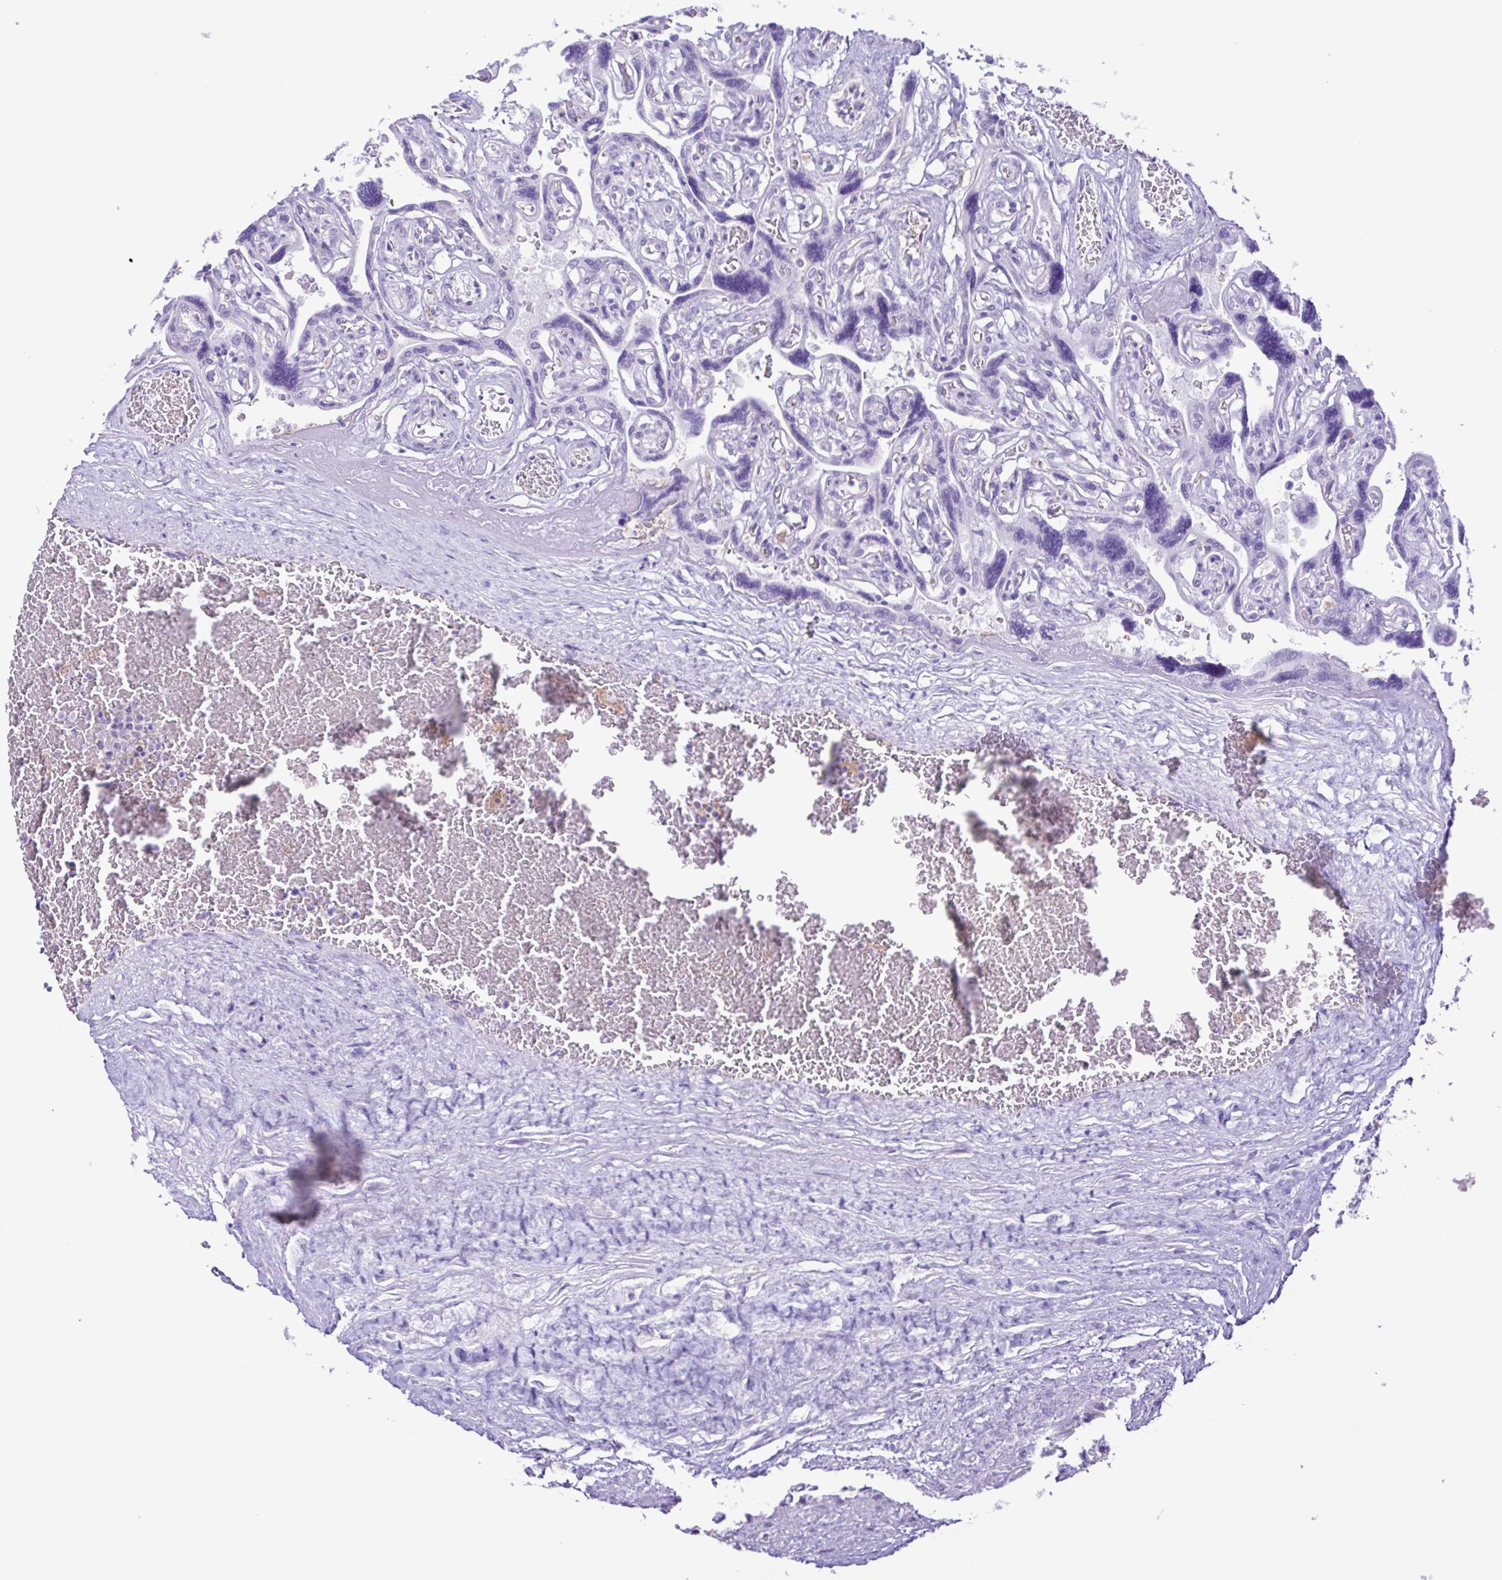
{"staining": {"intensity": "negative", "quantity": "none", "location": "none"}, "tissue": "placenta", "cell_type": "Decidual cells", "image_type": "normal", "snomed": [{"axis": "morphology", "description": "Normal tissue, NOS"}, {"axis": "topography", "description": "Placenta"}], "caption": "Immunohistochemistry (IHC) image of normal placenta stained for a protein (brown), which shows no expression in decidual cells.", "gene": "CYP17A1", "patient": {"sex": "female", "age": 32}}